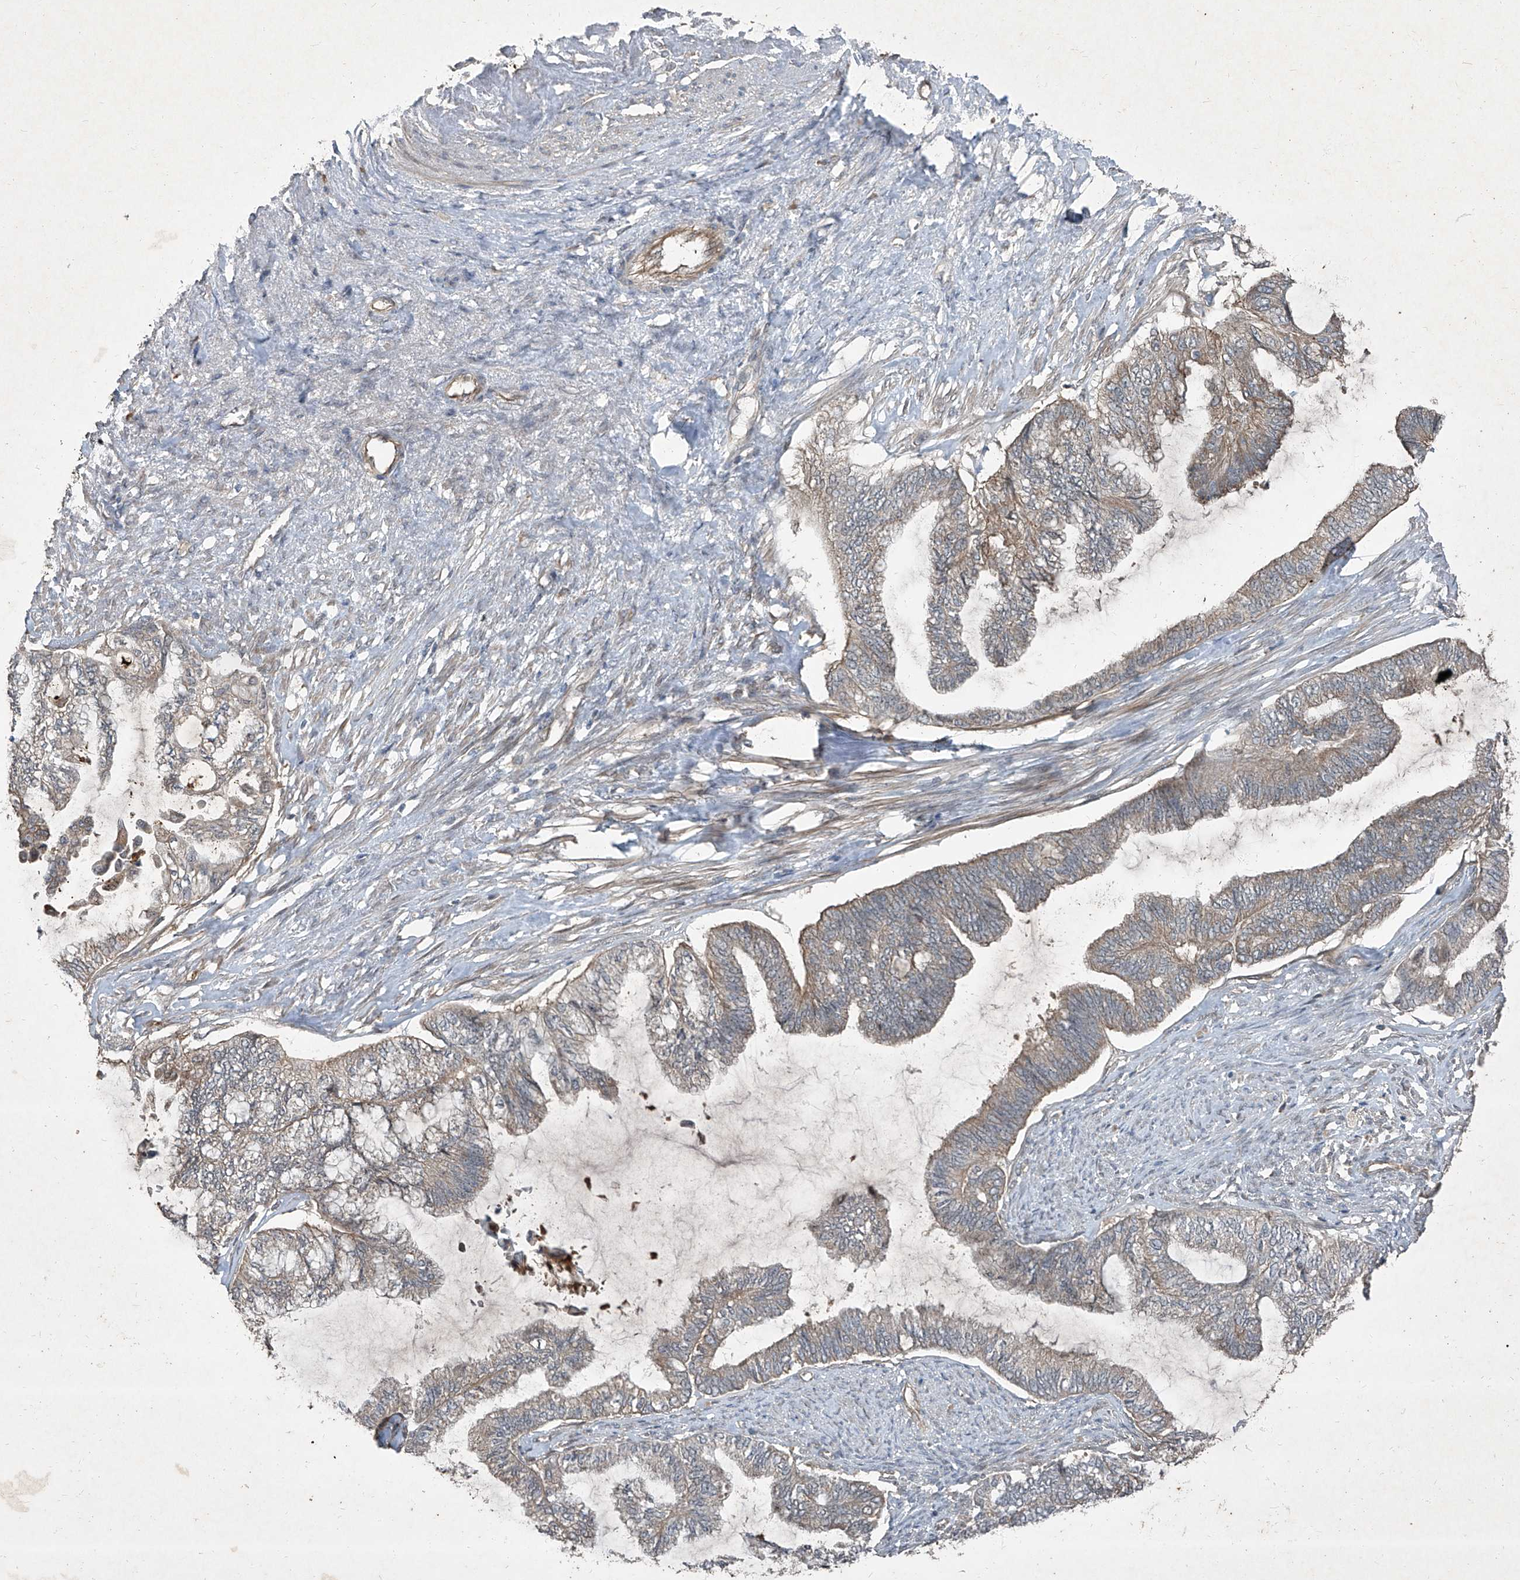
{"staining": {"intensity": "moderate", "quantity": "25%-75%", "location": "cytoplasmic/membranous"}, "tissue": "endometrial cancer", "cell_type": "Tumor cells", "image_type": "cancer", "snomed": [{"axis": "morphology", "description": "Adenocarcinoma, NOS"}, {"axis": "topography", "description": "Endometrium"}], "caption": "This is a micrograph of IHC staining of endometrial cancer (adenocarcinoma), which shows moderate positivity in the cytoplasmic/membranous of tumor cells.", "gene": "CCN1", "patient": {"sex": "female", "age": 86}}